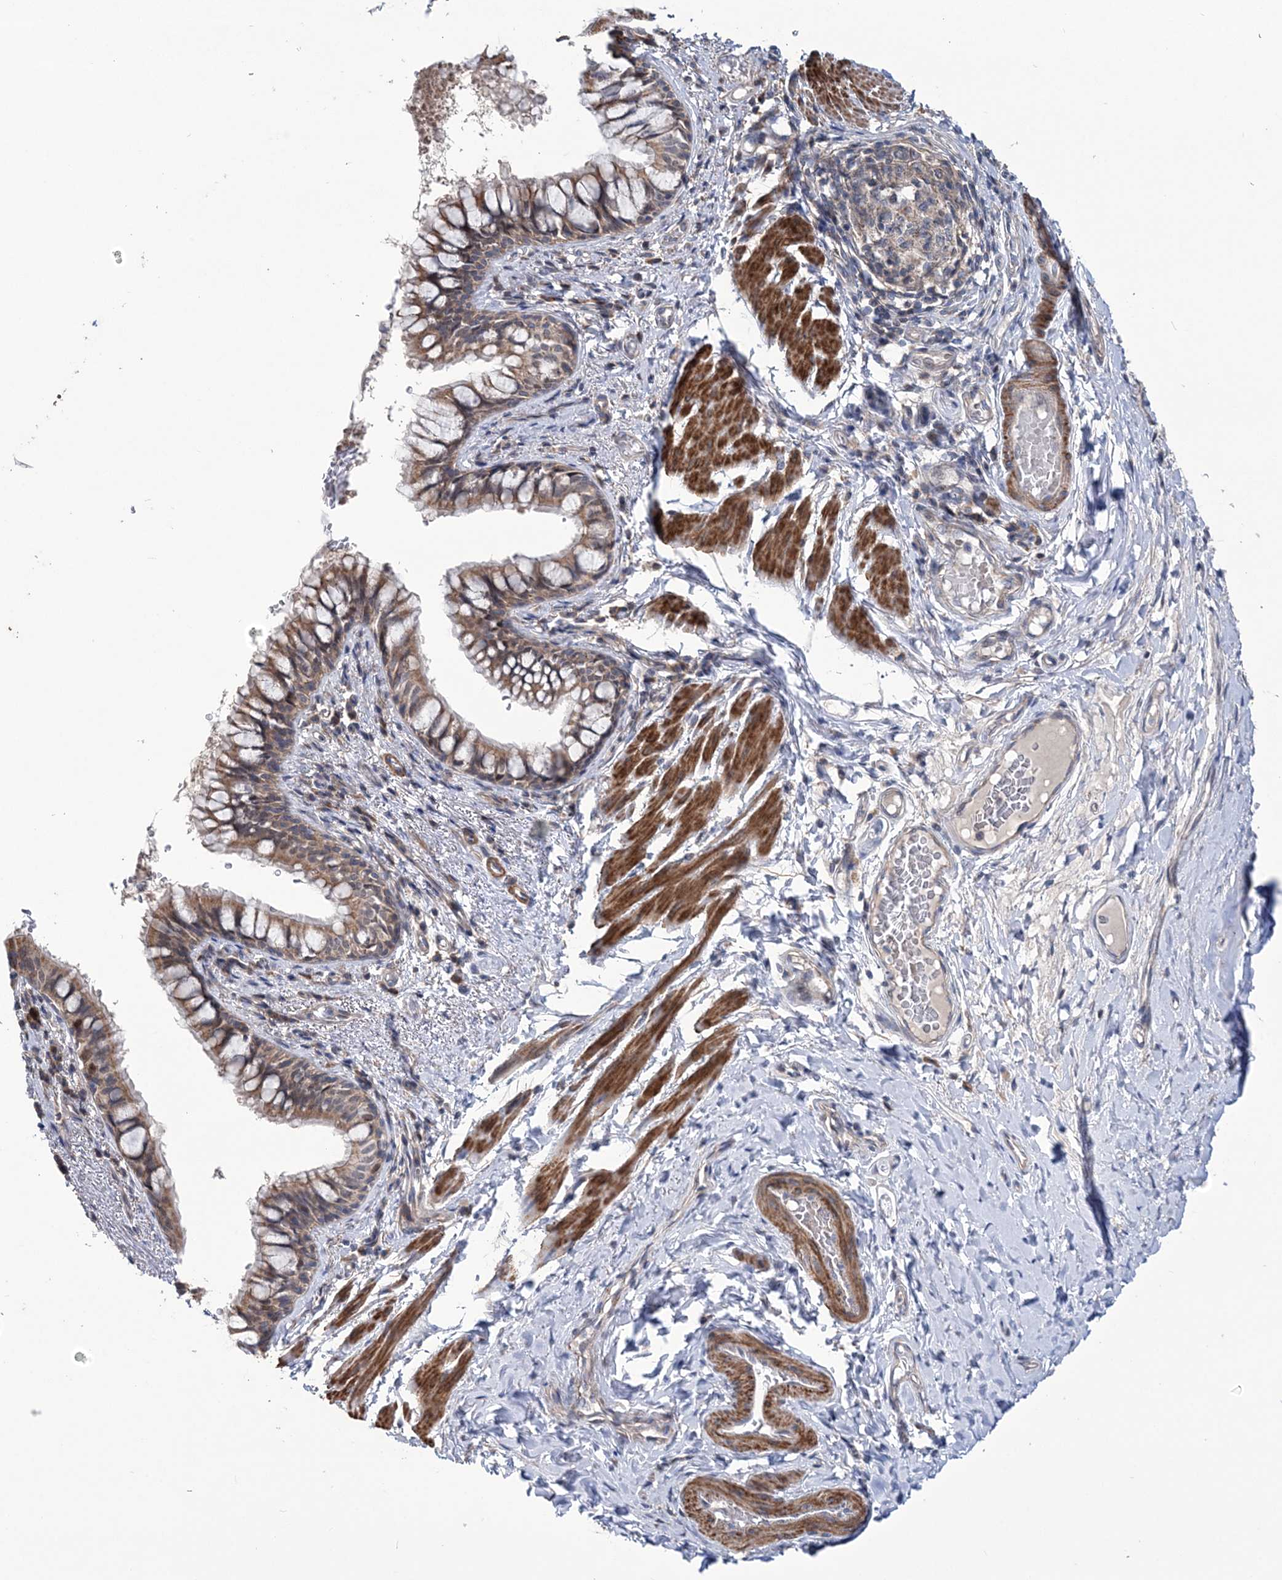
{"staining": {"intensity": "moderate", "quantity": ">75%", "location": "cytoplasmic/membranous,nuclear"}, "tissue": "bronchus", "cell_type": "Respiratory epithelial cells", "image_type": "normal", "snomed": [{"axis": "morphology", "description": "Normal tissue, NOS"}, {"axis": "topography", "description": "Cartilage tissue"}, {"axis": "topography", "description": "Bronchus"}], "caption": "Protein expression analysis of unremarkable human bronchus reveals moderate cytoplasmic/membranous,nuclear staining in about >75% of respiratory epithelial cells. The staining was performed using DAB (3,3'-diaminobenzidine), with brown indicating positive protein expression. Nuclei are stained blue with hematoxylin.", "gene": "PPP2R2B", "patient": {"sex": "female", "age": 36}}